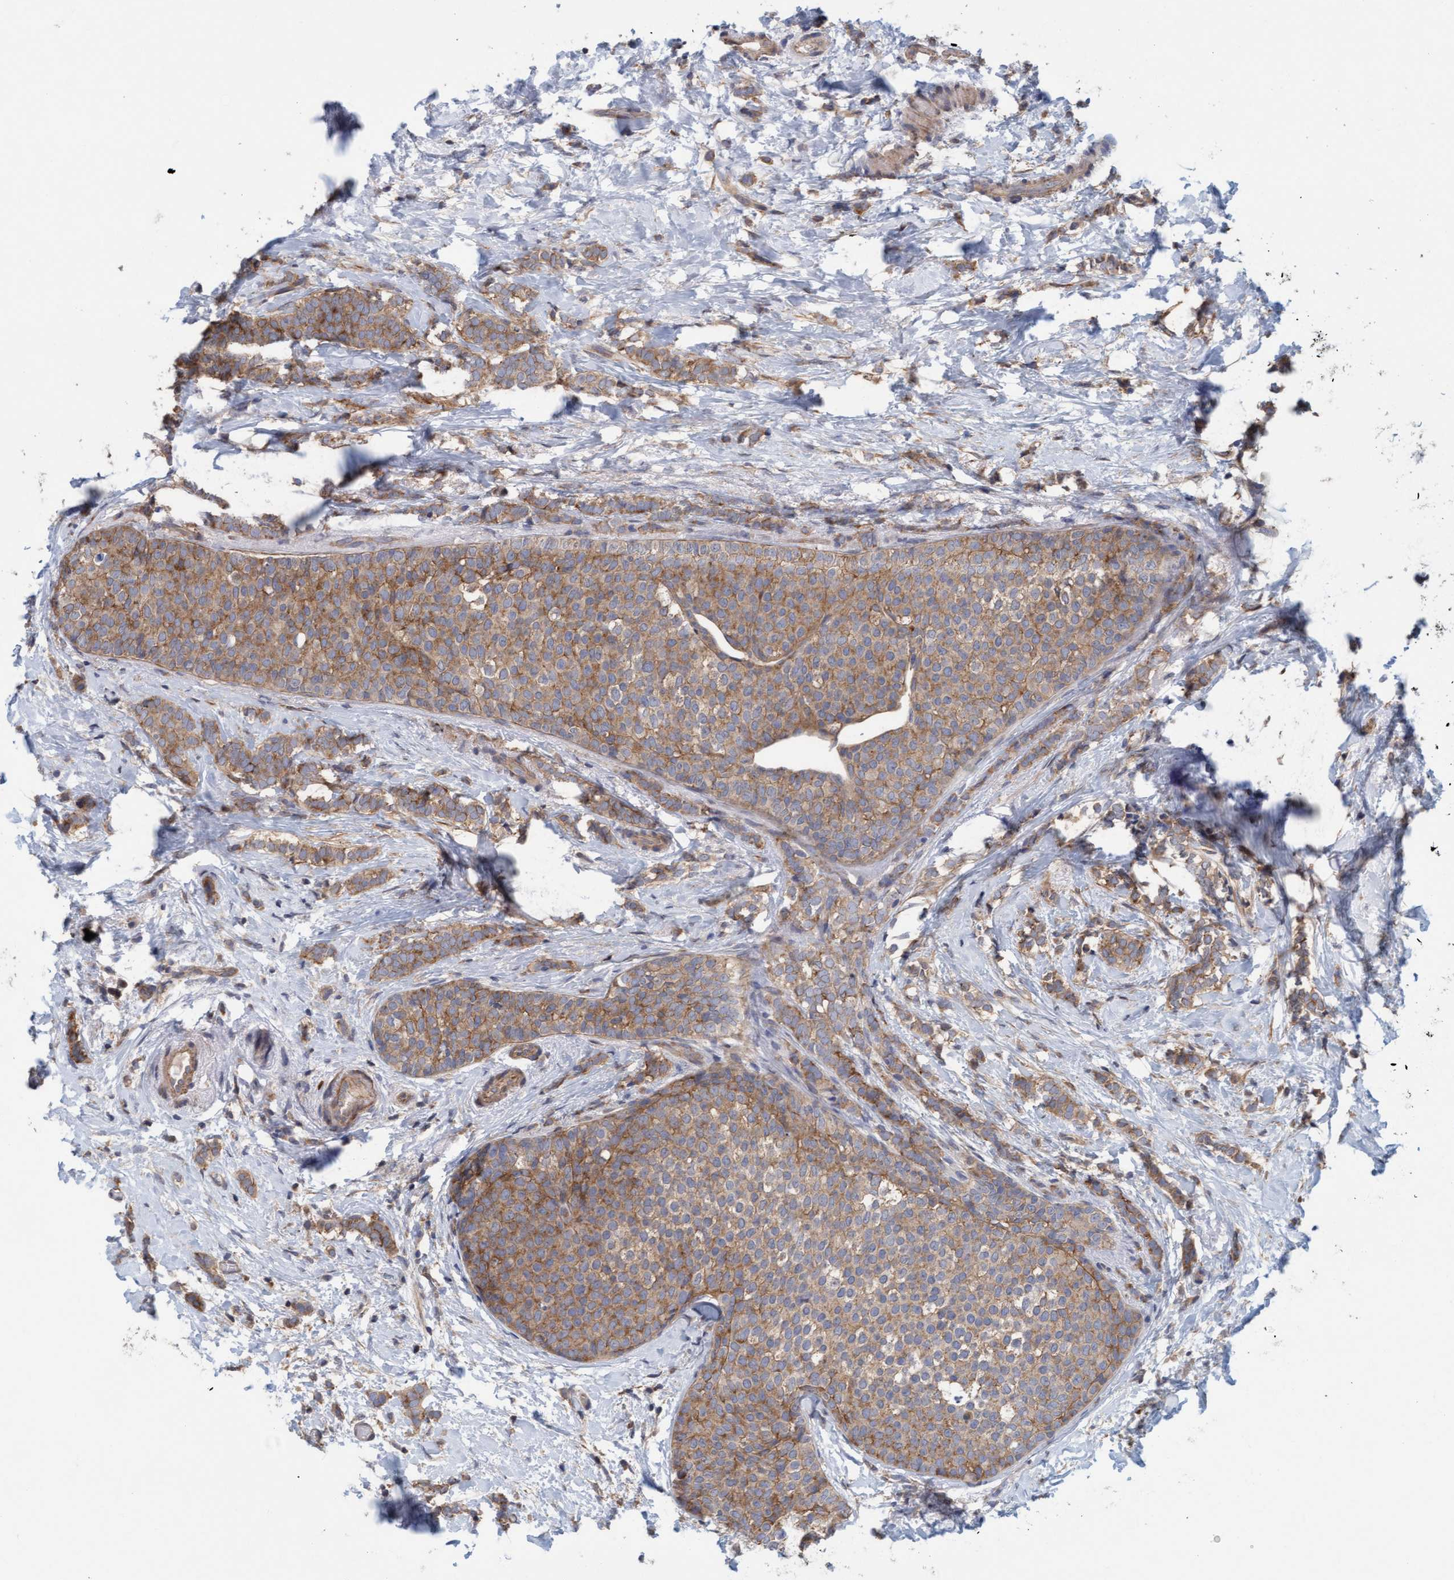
{"staining": {"intensity": "moderate", "quantity": ">75%", "location": "cytoplasmic/membranous"}, "tissue": "breast cancer", "cell_type": "Tumor cells", "image_type": "cancer", "snomed": [{"axis": "morphology", "description": "Lobular carcinoma"}, {"axis": "topography", "description": "Breast"}], "caption": "The image exhibits immunohistochemical staining of breast cancer. There is moderate cytoplasmic/membranous expression is seen in about >75% of tumor cells.", "gene": "FXR2", "patient": {"sex": "female", "age": 50}}